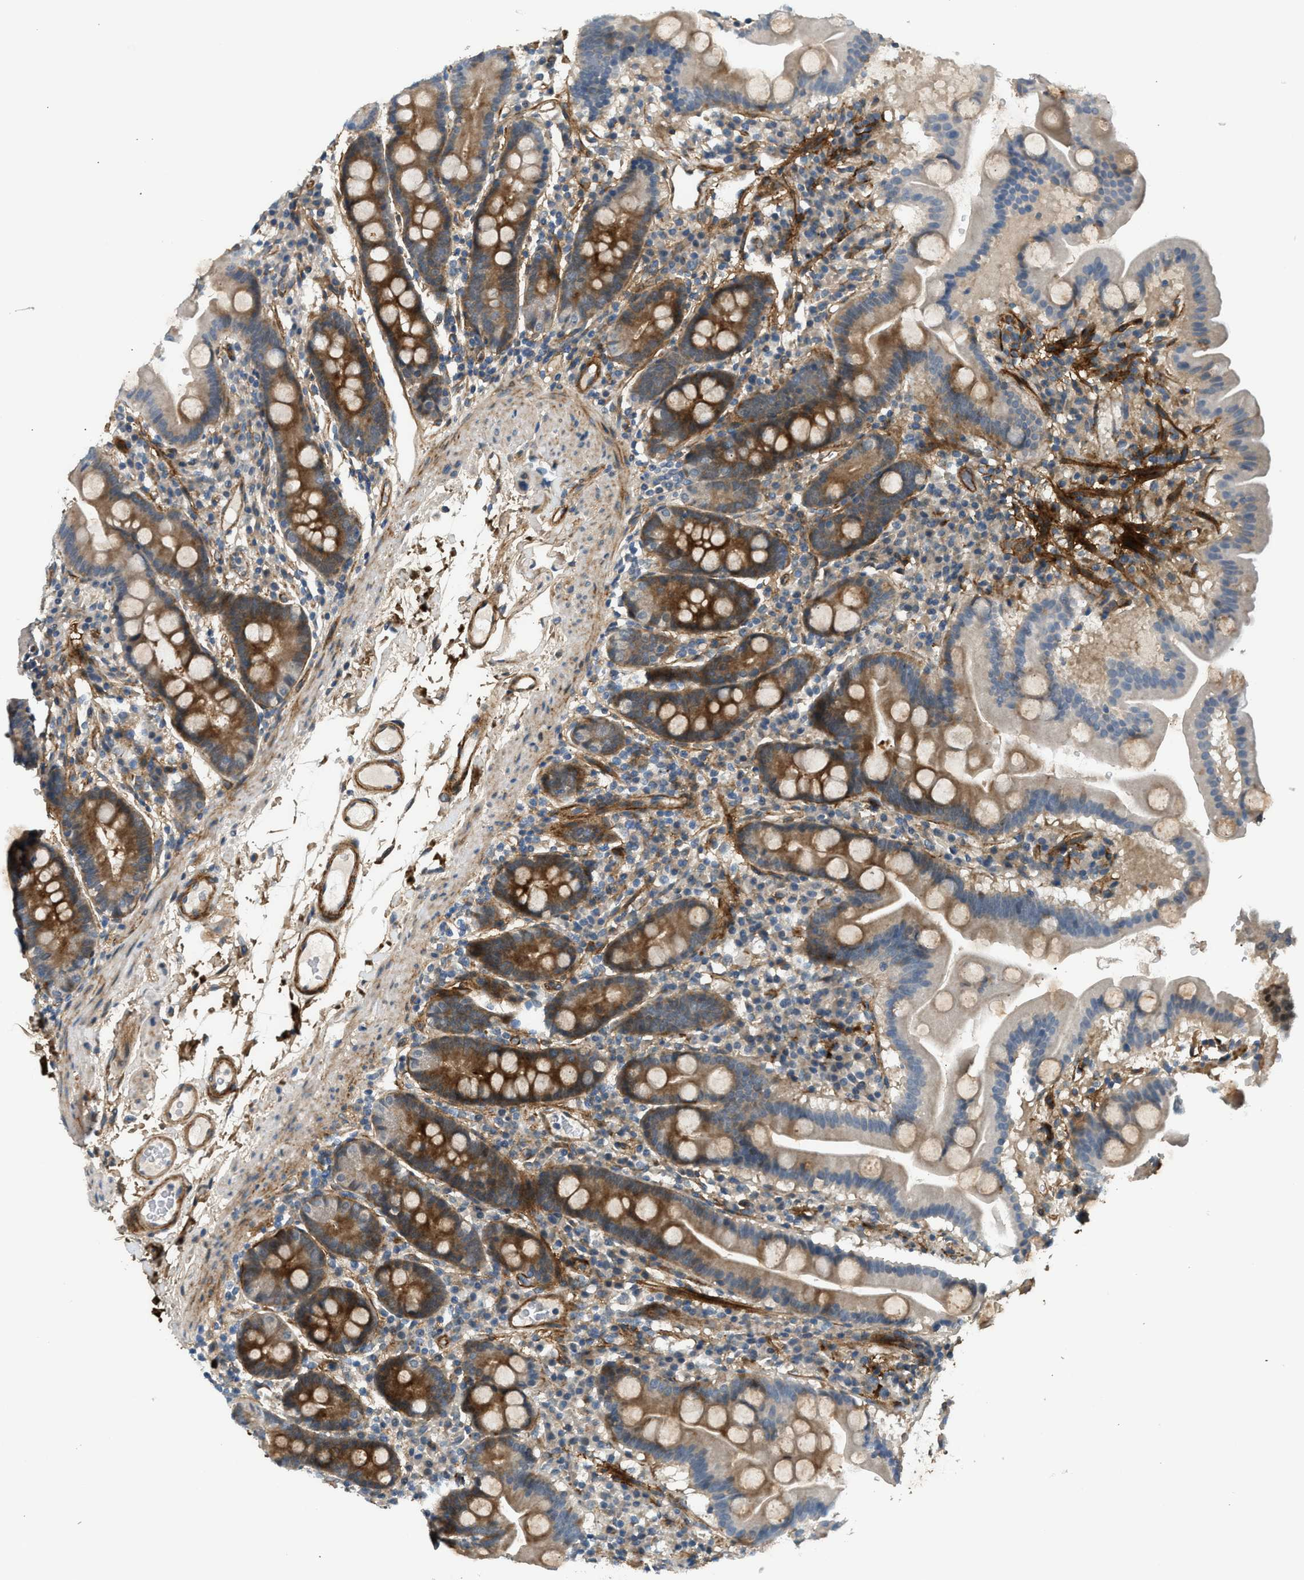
{"staining": {"intensity": "moderate", "quantity": ">75%", "location": "cytoplasmic/membranous"}, "tissue": "duodenum", "cell_type": "Glandular cells", "image_type": "normal", "snomed": [{"axis": "morphology", "description": "Normal tissue, NOS"}, {"axis": "topography", "description": "Duodenum"}], "caption": "A histopathology image of human duodenum stained for a protein reveals moderate cytoplasmic/membranous brown staining in glandular cells. (brown staining indicates protein expression, while blue staining denotes nuclei).", "gene": "EDNRA", "patient": {"sex": "male", "age": 50}}